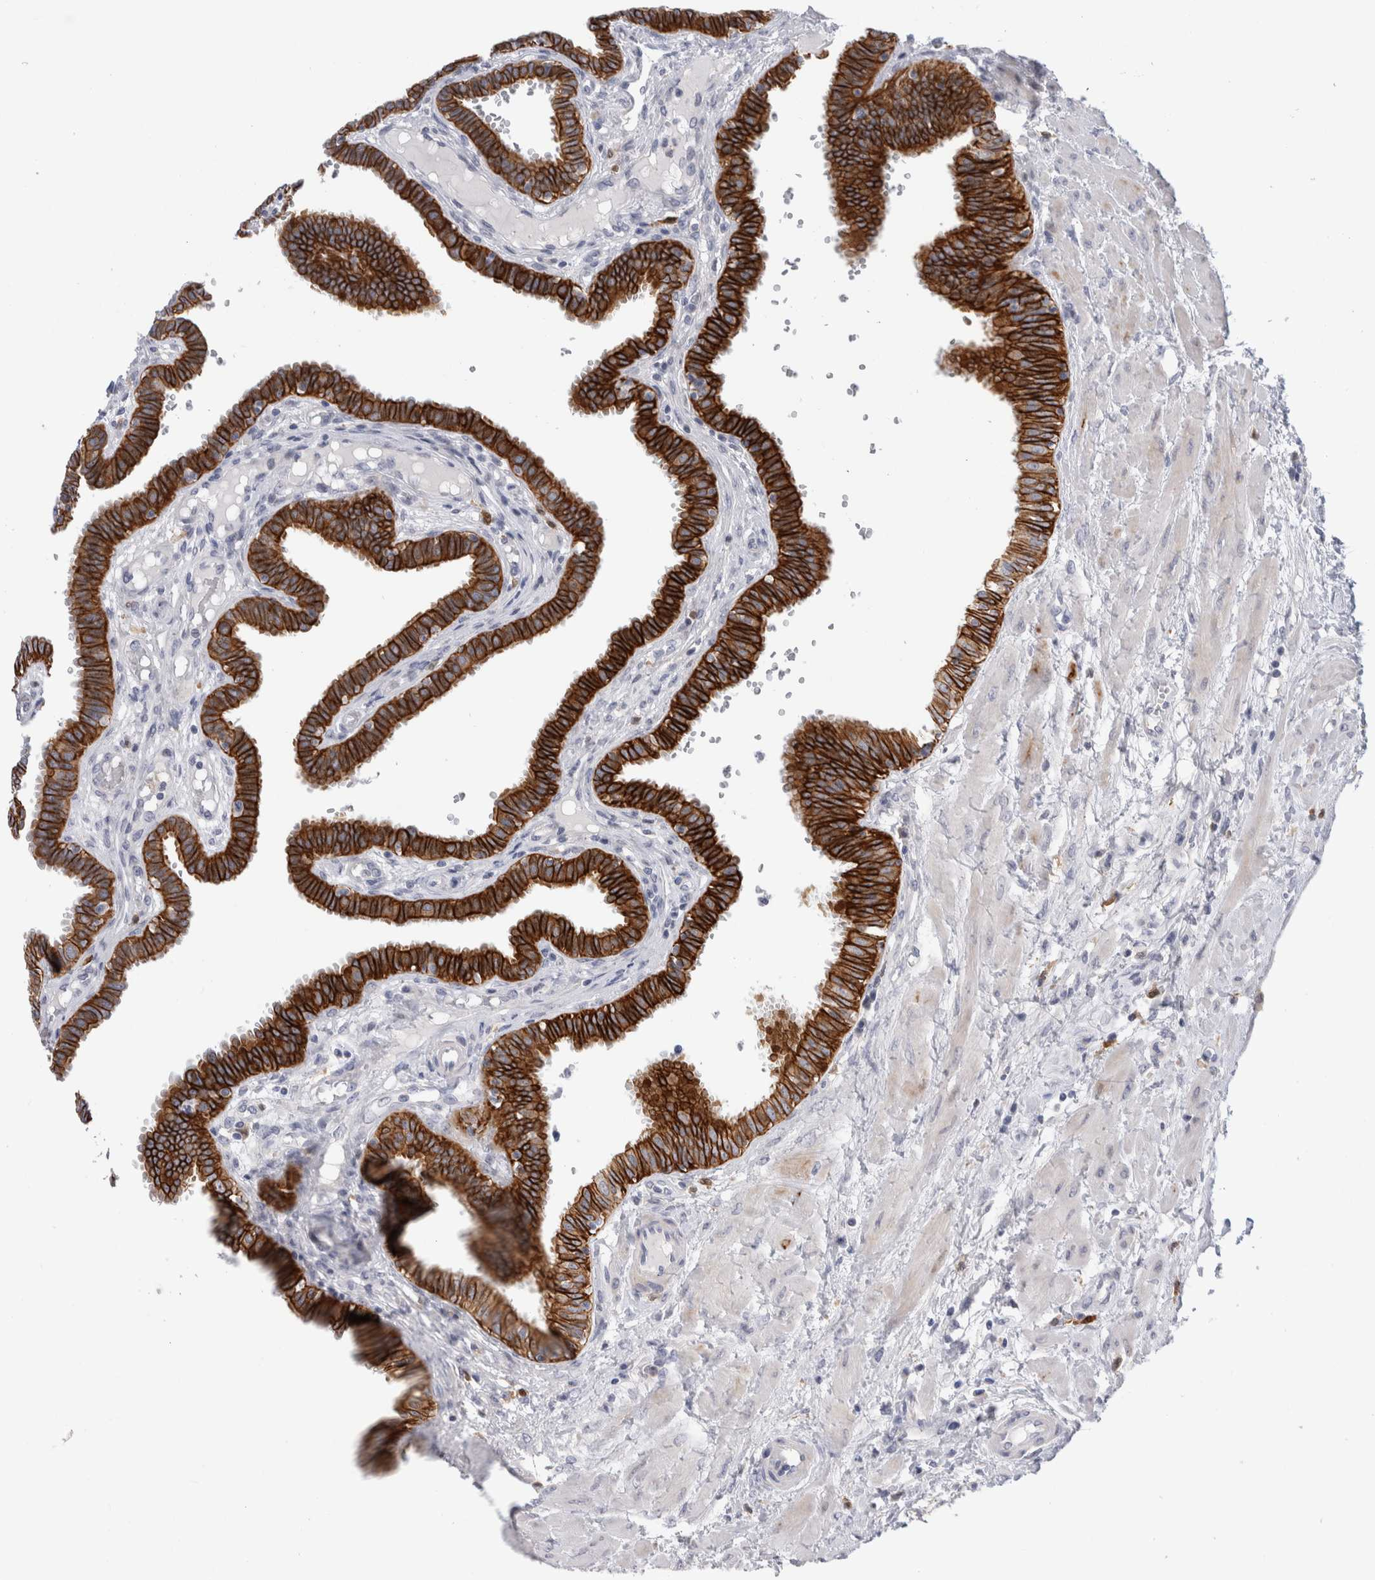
{"staining": {"intensity": "strong", "quantity": ">75%", "location": "cytoplasmic/membranous"}, "tissue": "fallopian tube", "cell_type": "Glandular cells", "image_type": "normal", "snomed": [{"axis": "morphology", "description": "Normal tissue, NOS"}, {"axis": "topography", "description": "Fallopian tube"}], "caption": "Fallopian tube stained for a protein (brown) reveals strong cytoplasmic/membranous positive positivity in approximately >75% of glandular cells.", "gene": "SLC20A2", "patient": {"sex": "female", "age": 32}}